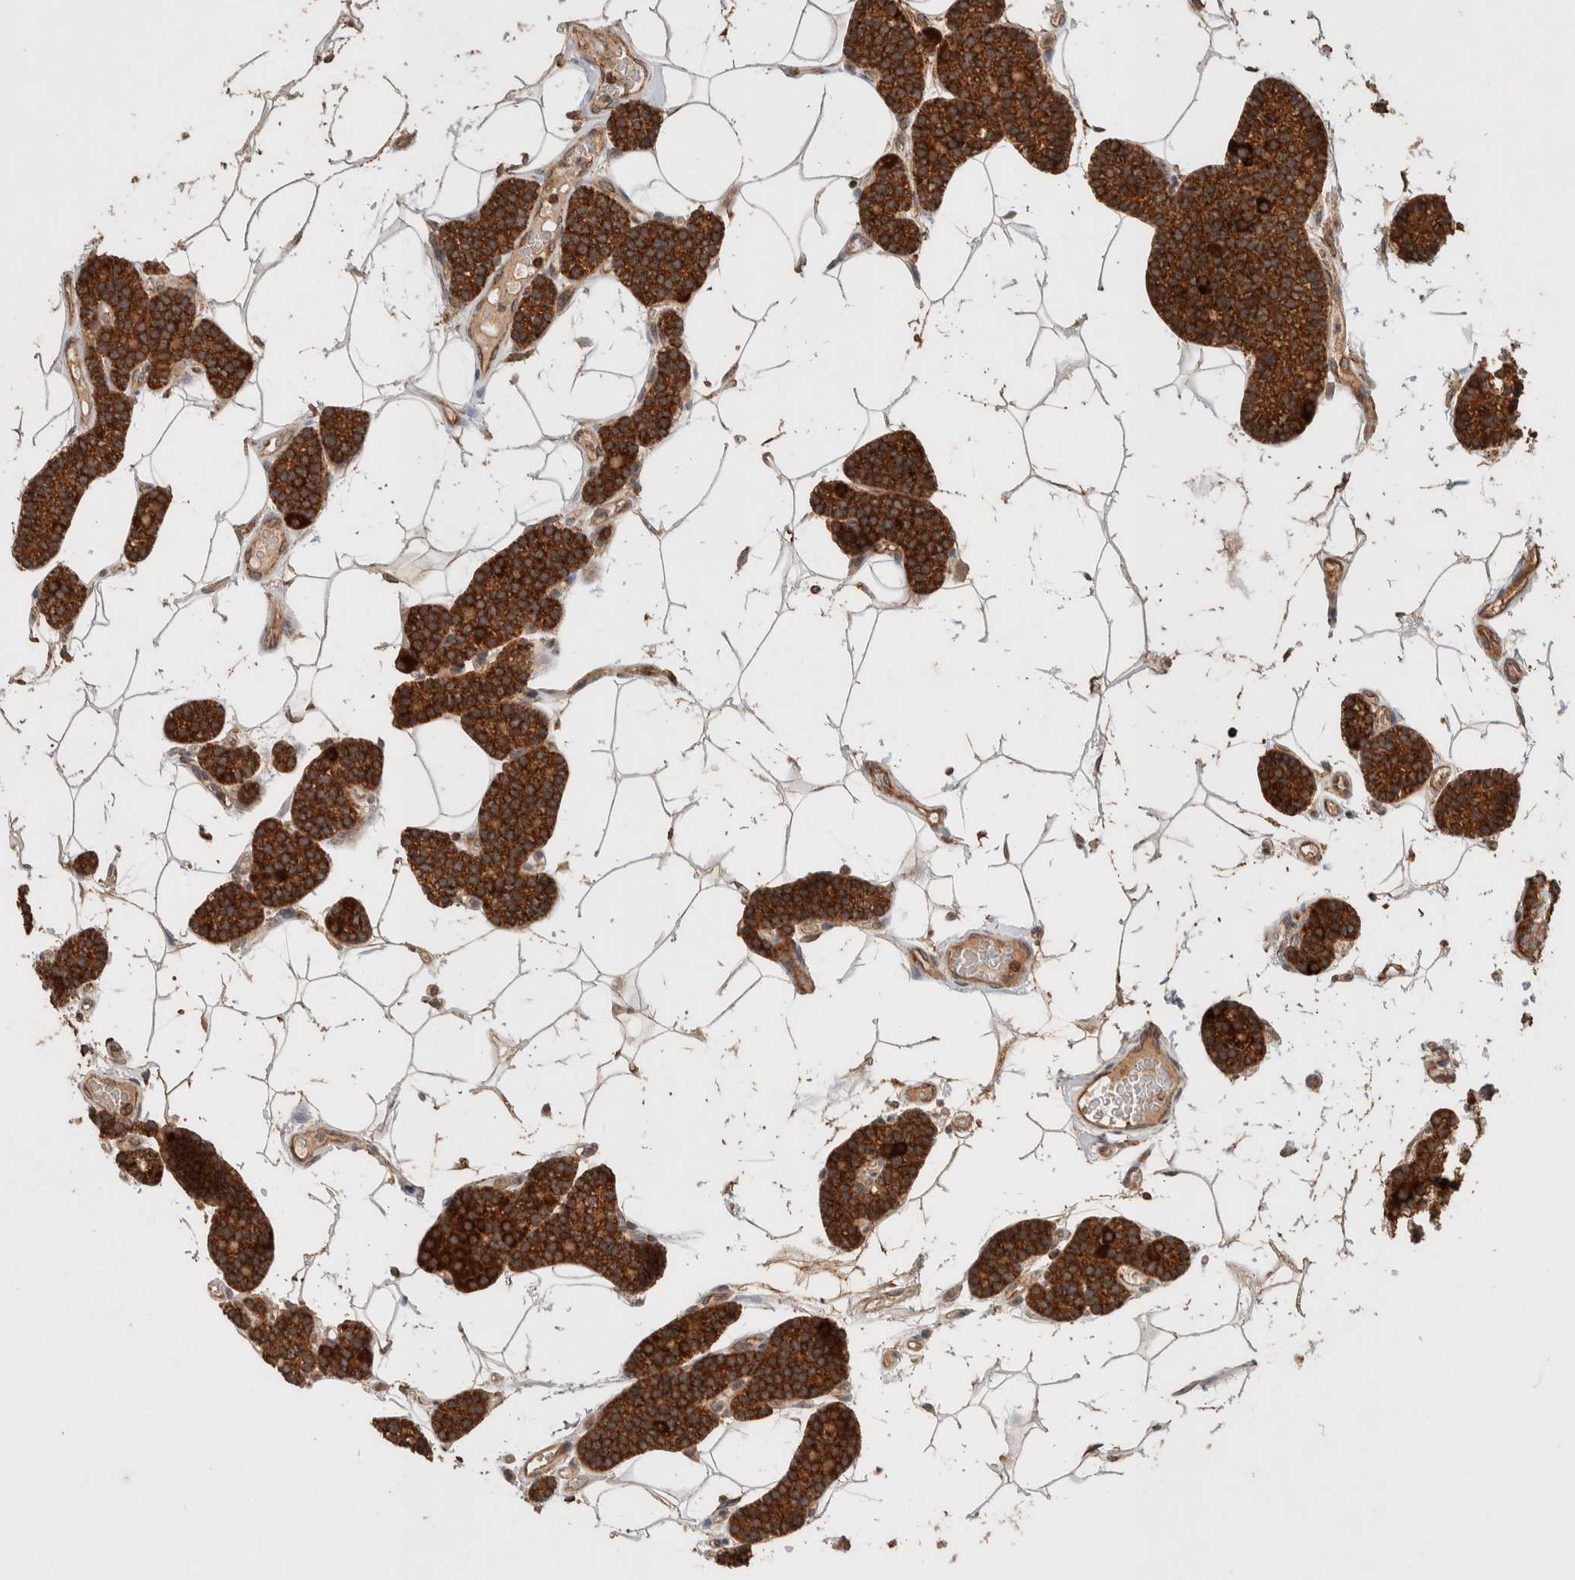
{"staining": {"intensity": "strong", "quantity": ">75%", "location": "cytoplasmic/membranous"}, "tissue": "parathyroid gland", "cell_type": "Glandular cells", "image_type": "normal", "snomed": [{"axis": "morphology", "description": "Normal tissue, NOS"}, {"axis": "topography", "description": "Parathyroid gland"}], "caption": "Protein analysis of normal parathyroid gland shows strong cytoplasmic/membranous staining in about >75% of glandular cells.", "gene": "EIF2B3", "patient": {"sex": "male", "age": 52}}